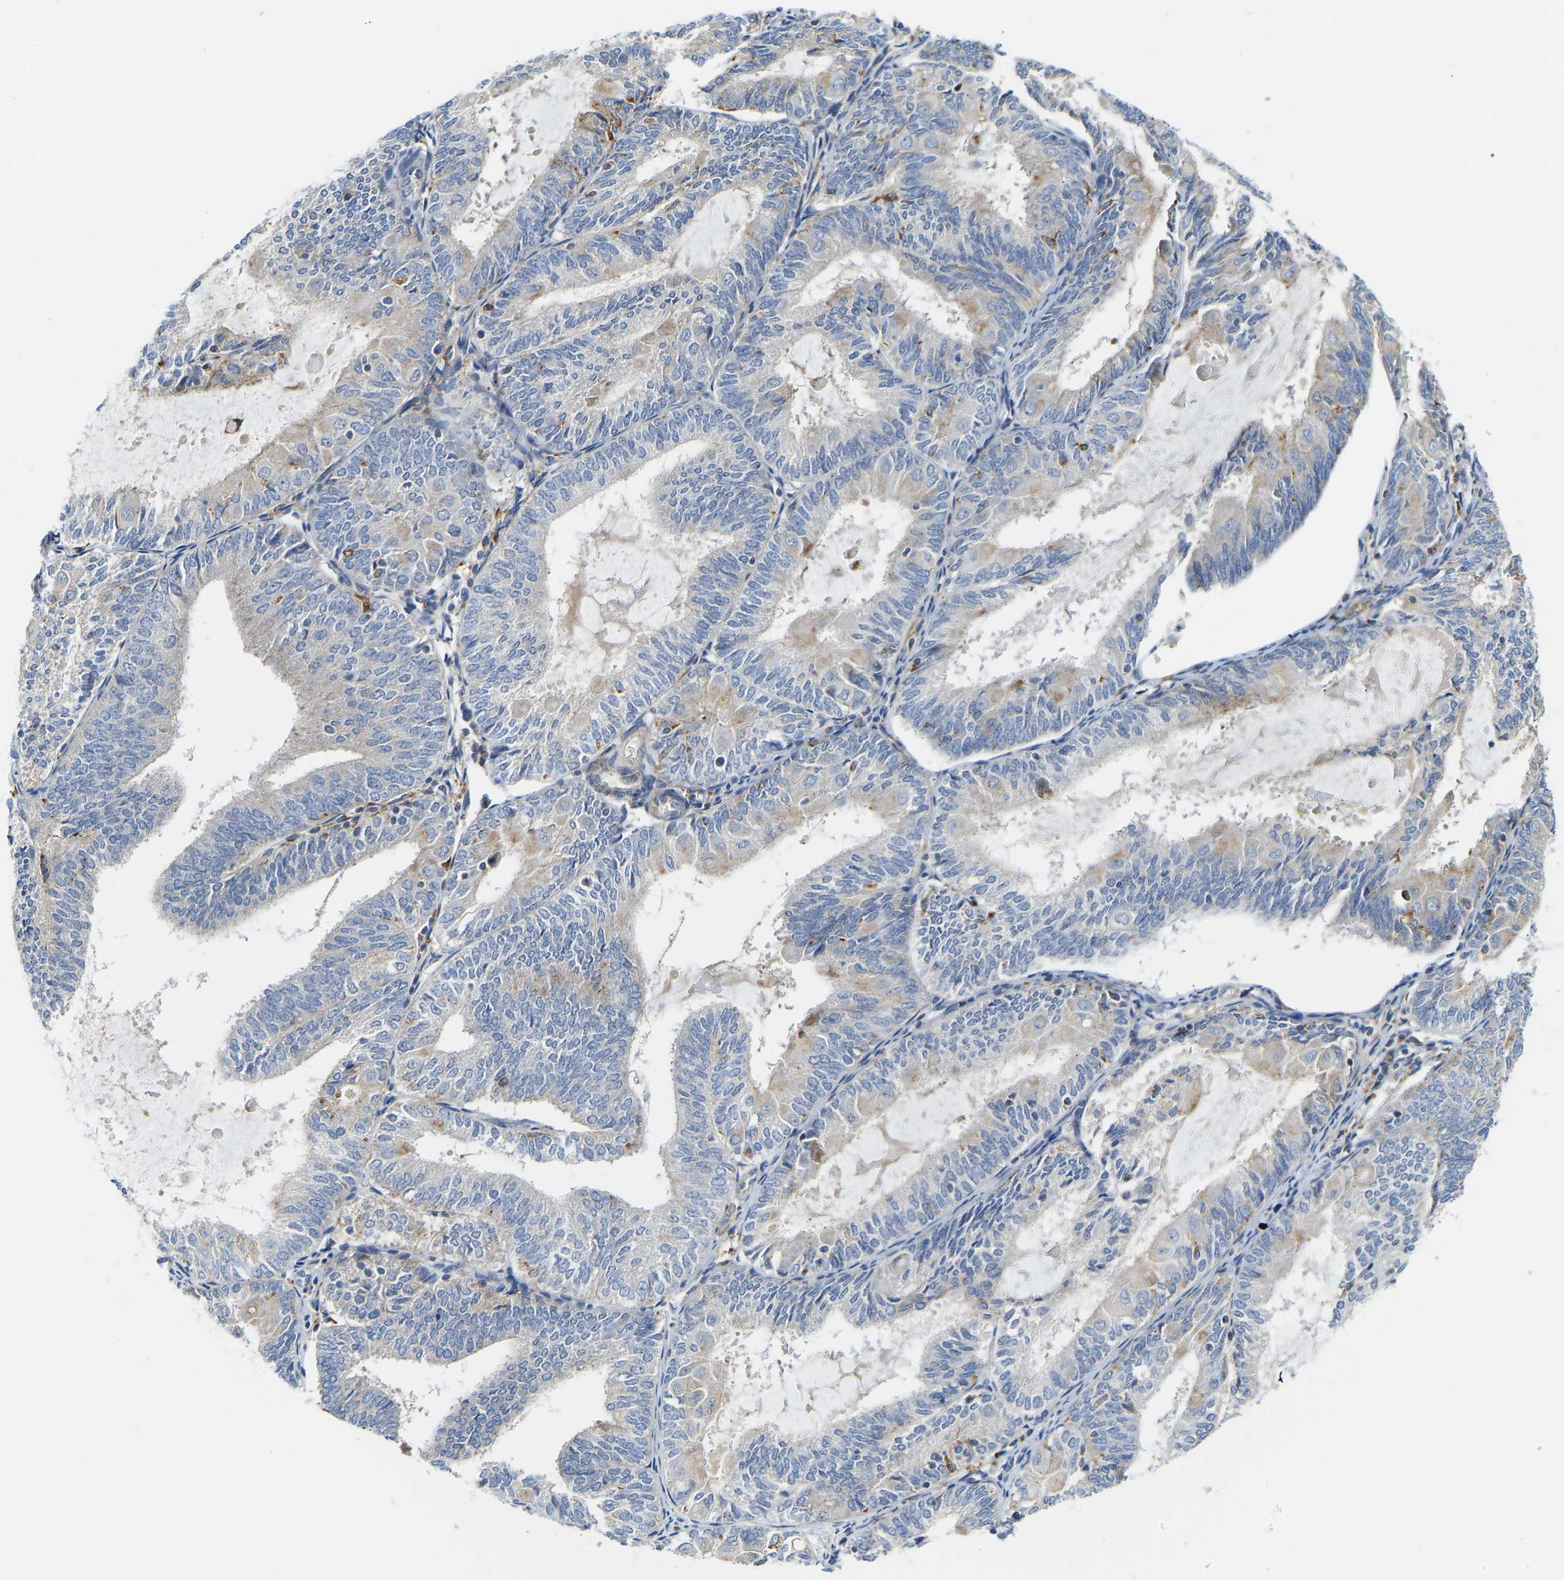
{"staining": {"intensity": "weak", "quantity": "<25%", "location": "cytoplasmic/membranous"}, "tissue": "endometrial cancer", "cell_type": "Tumor cells", "image_type": "cancer", "snomed": [{"axis": "morphology", "description": "Adenocarcinoma, NOS"}, {"axis": "topography", "description": "Endometrium"}], "caption": "DAB immunohistochemical staining of endometrial cancer (adenocarcinoma) shows no significant staining in tumor cells.", "gene": "ATP6V1E1", "patient": {"sex": "female", "age": 81}}